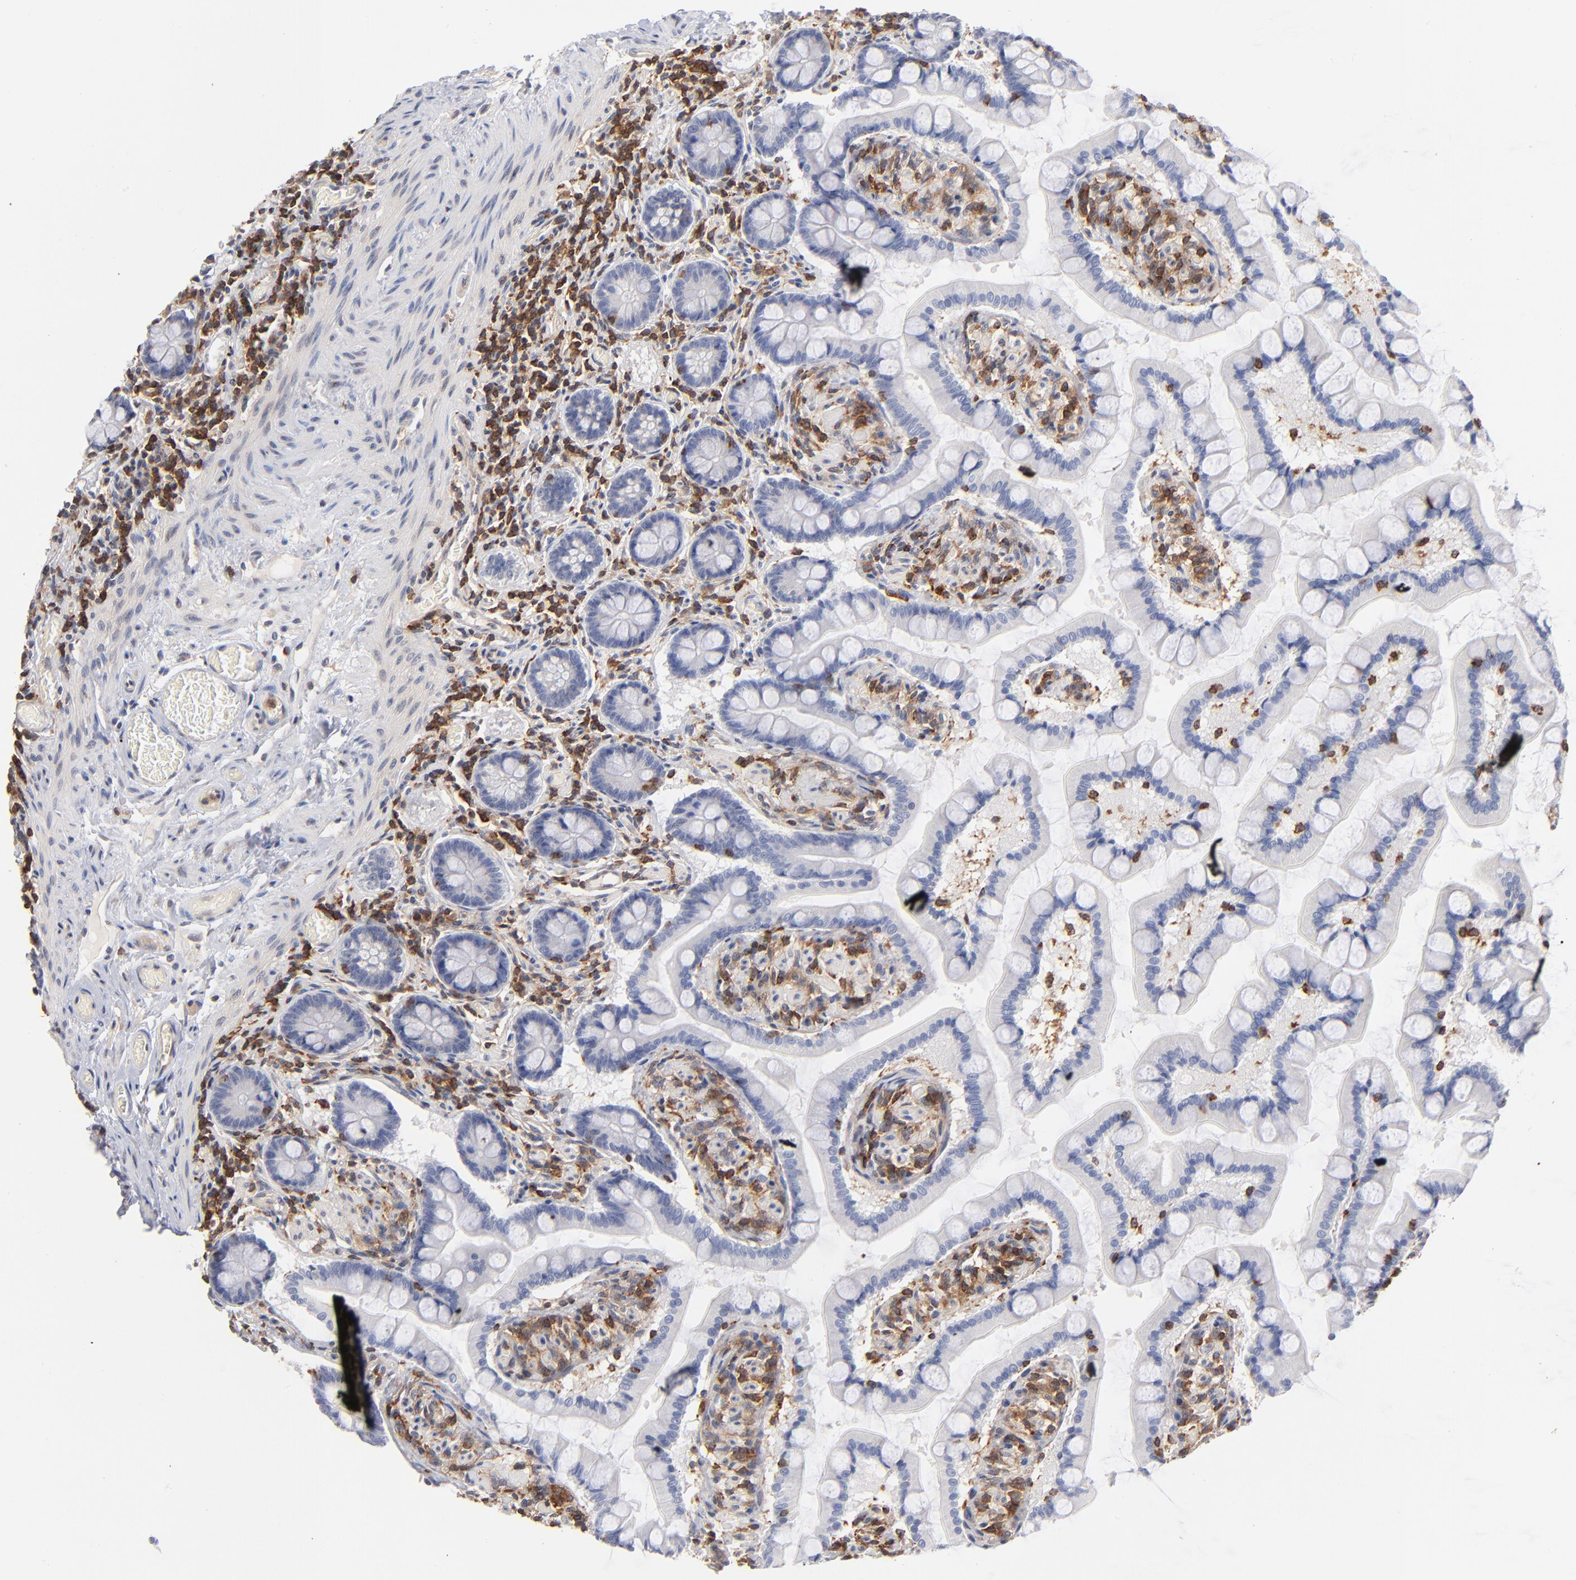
{"staining": {"intensity": "negative", "quantity": "none", "location": "none"}, "tissue": "small intestine", "cell_type": "Glandular cells", "image_type": "normal", "snomed": [{"axis": "morphology", "description": "Normal tissue, NOS"}, {"axis": "topography", "description": "Small intestine"}], "caption": "High power microscopy histopathology image of an IHC micrograph of benign small intestine, revealing no significant expression in glandular cells.", "gene": "WIPF1", "patient": {"sex": "male", "age": 41}}